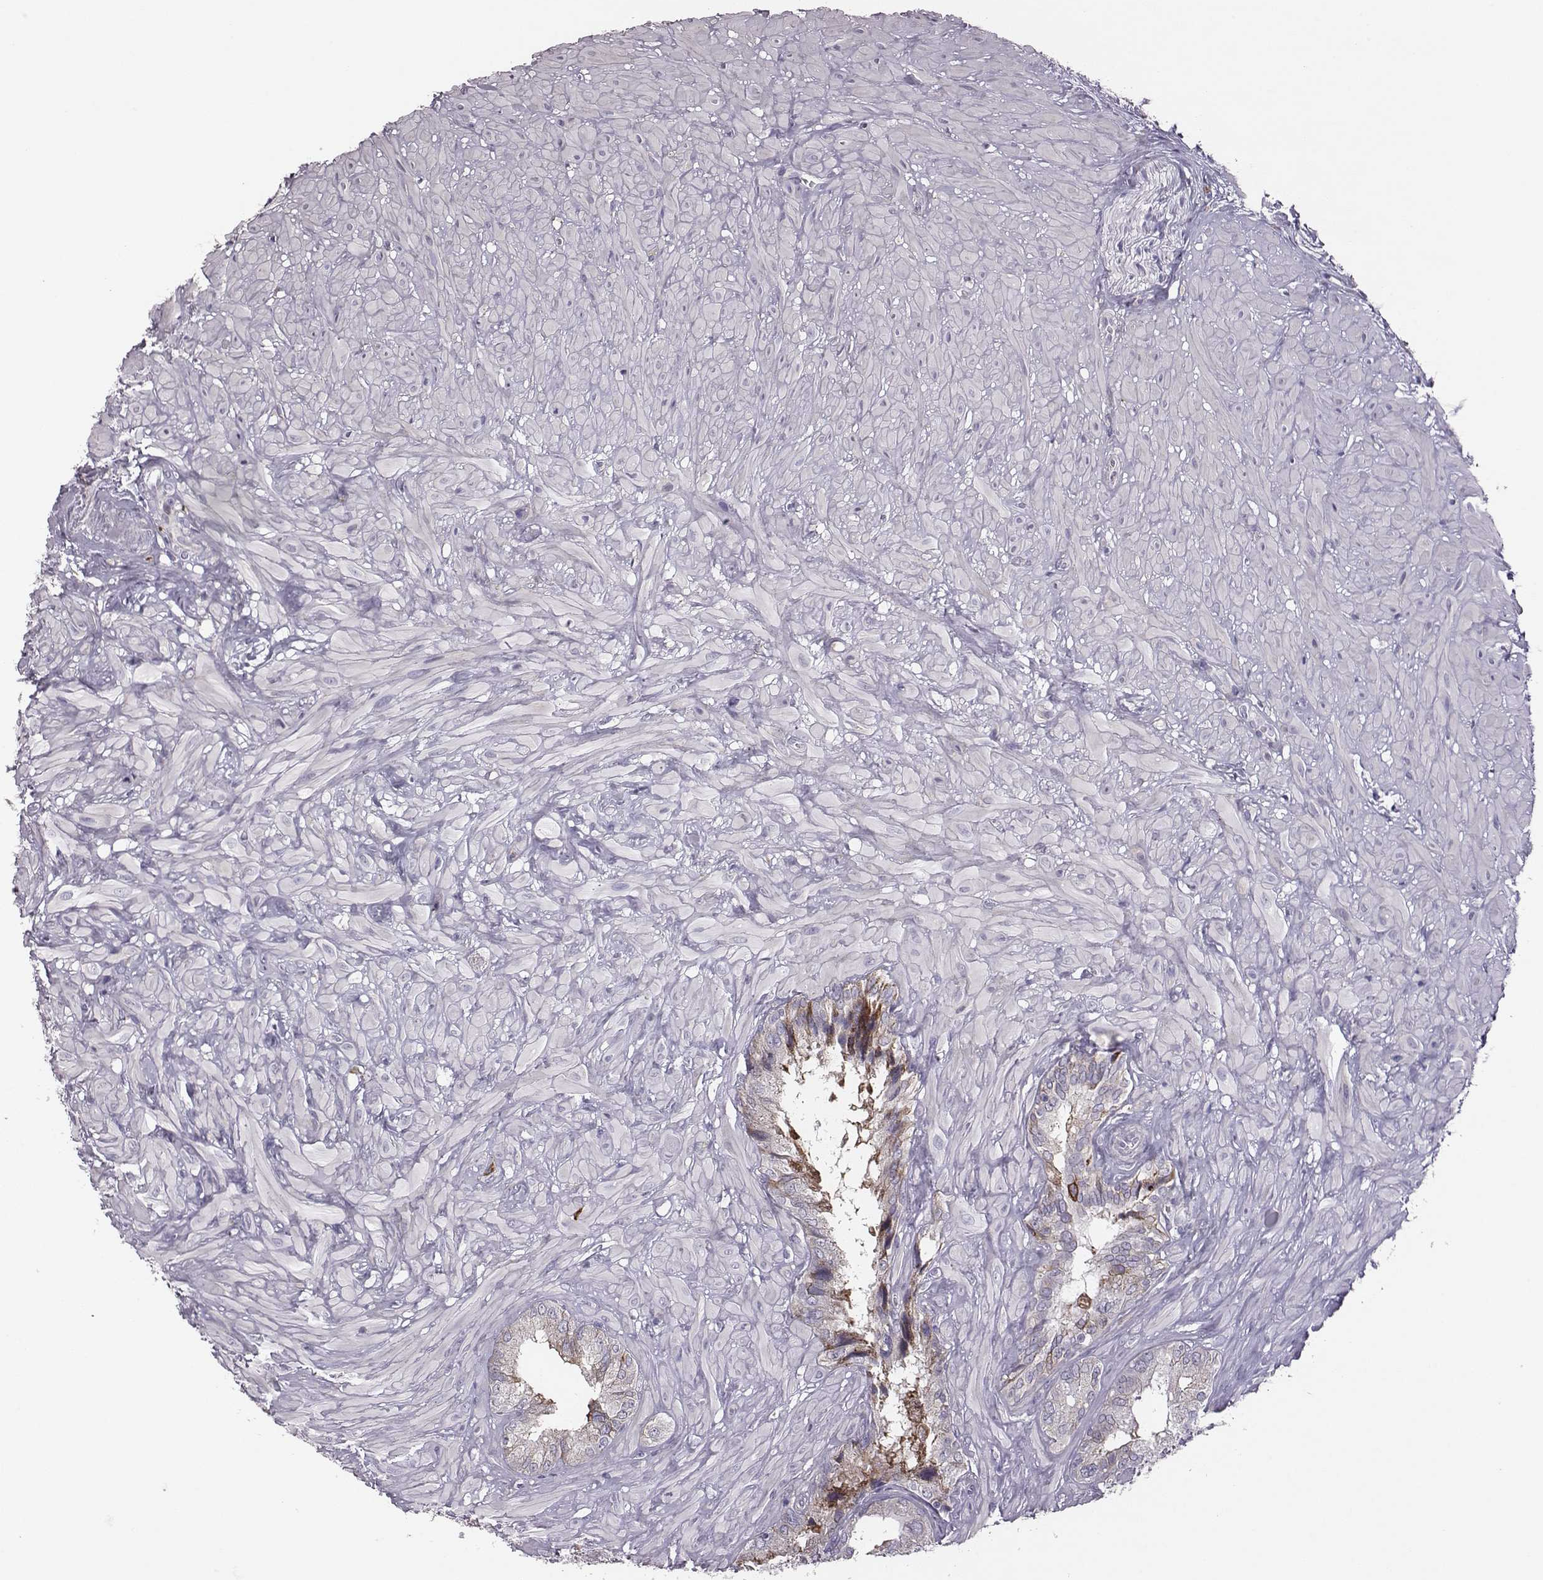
{"staining": {"intensity": "moderate", "quantity": ">75%", "location": "cytoplasmic/membranous"}, "tissue": "seminal vesicle", "cell_type": "Glandular cells", "image_type": "normal", "snomed": [{"axis": "morphology", "description": "Normal tissue, NOS"}, {"axis": "topography", "description": "Seminal veicle"}], "caption": "Immunohistochemical staining of unremarkable human seminal vesicle shows medium levels of moderate cytoplasmic/membranous staining in approximately >75% of glandular cells. The staining is performed using DAB (3,3'-diaminobenzidine) brown chromogen to label protein expression. The nuclei are counter-stained blue using hematoxylin.", "gene": "SELENOI", "patient": {"sex": "male", "age": 72}}